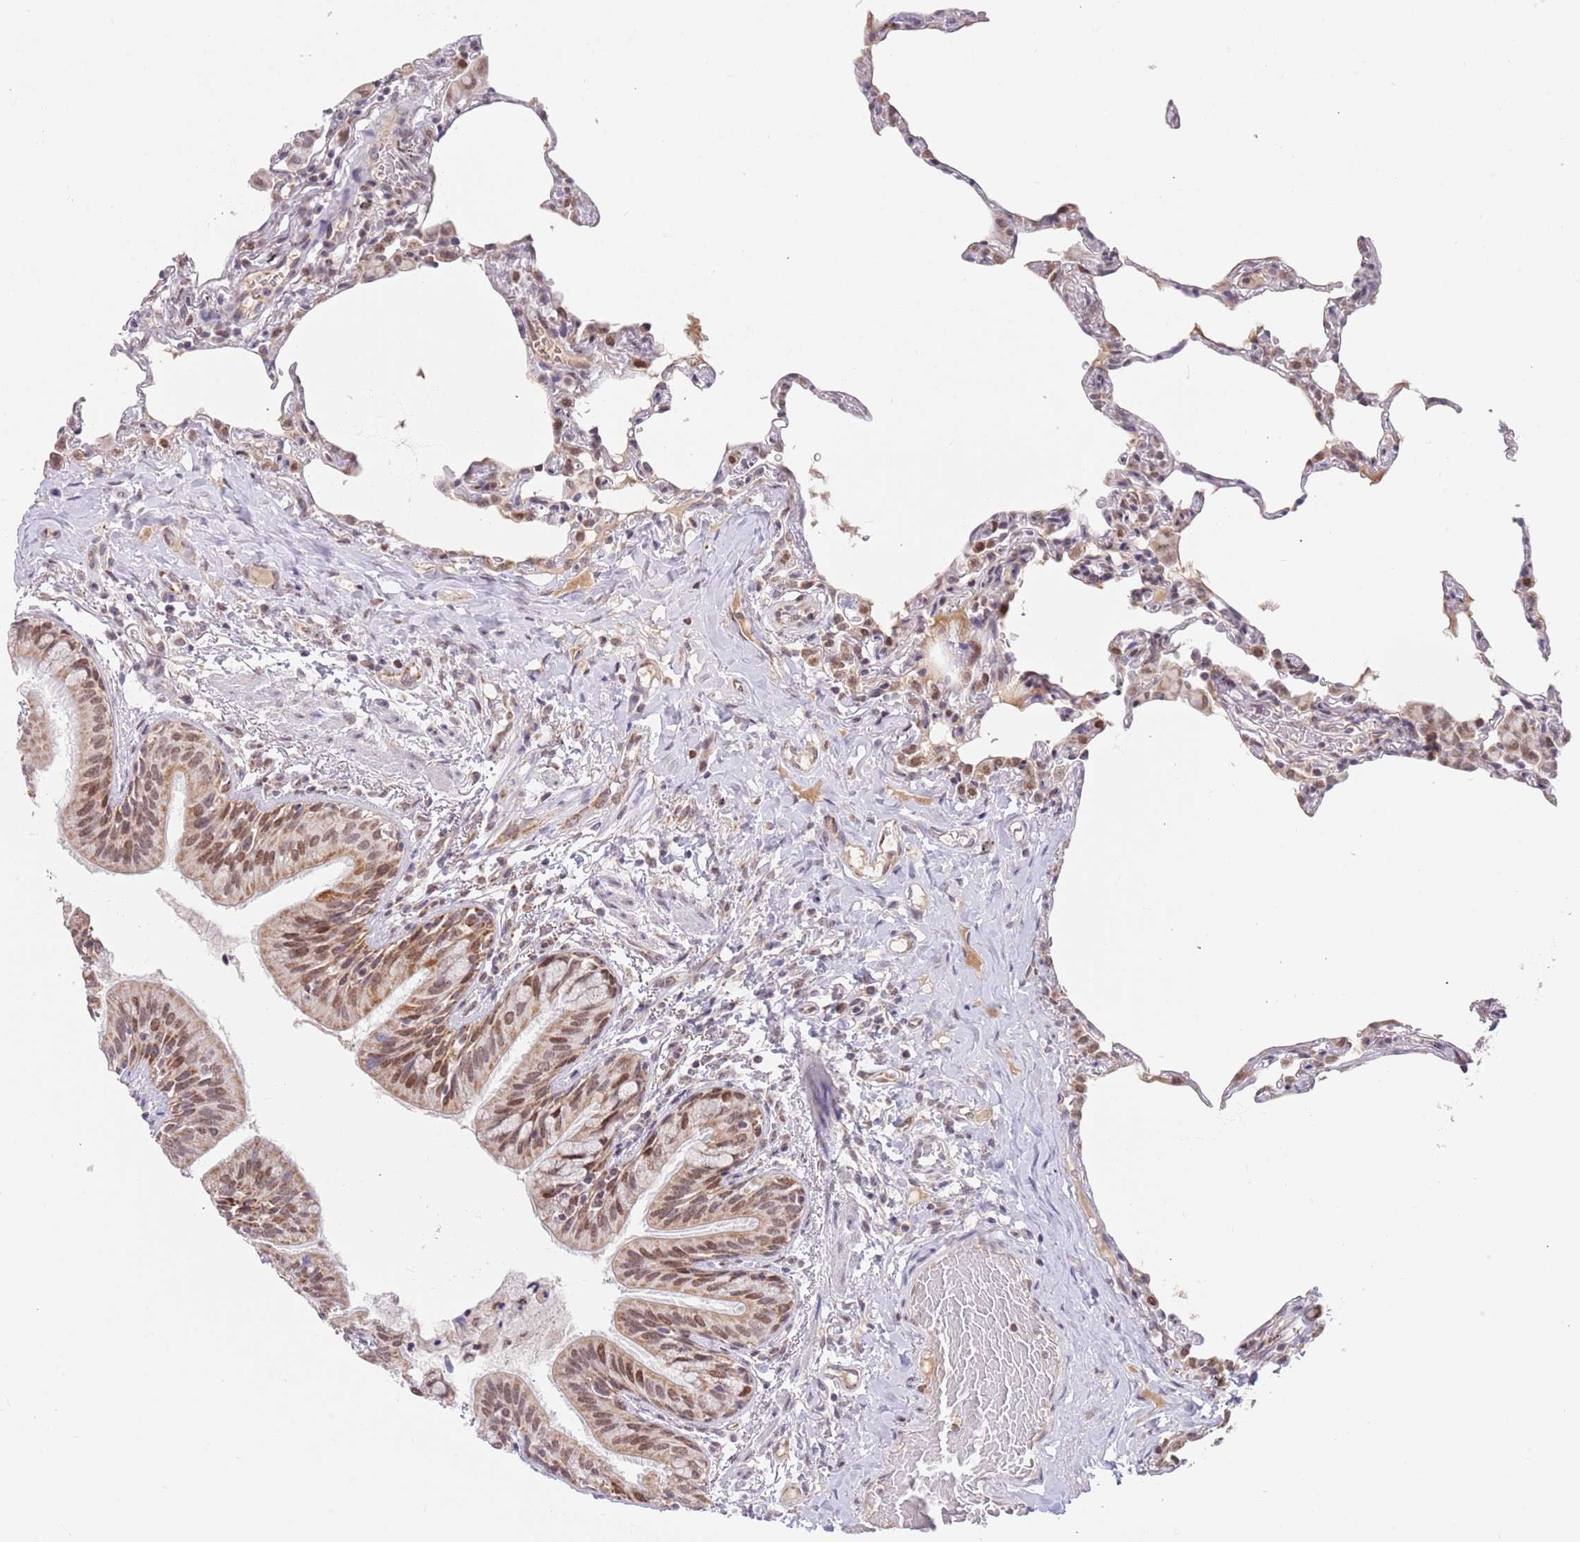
{"staining": {"intensity": "negative", "quantity": "none", "location": "none"}, "tissue": "lung", "cell_type": "Alveolar cells", "image_type": "normal", "snomed": [{"axis": "morphology", "description": "Normal tissue, NOS"}, {"axis": "topography", "description": "Lung"}], "caption": "Photomicrograph shows no significant protein expression in alveolar cells of unremarkable lung.", "gene": "TIMM13", "patient": {"sex": "female", "age": 57}}